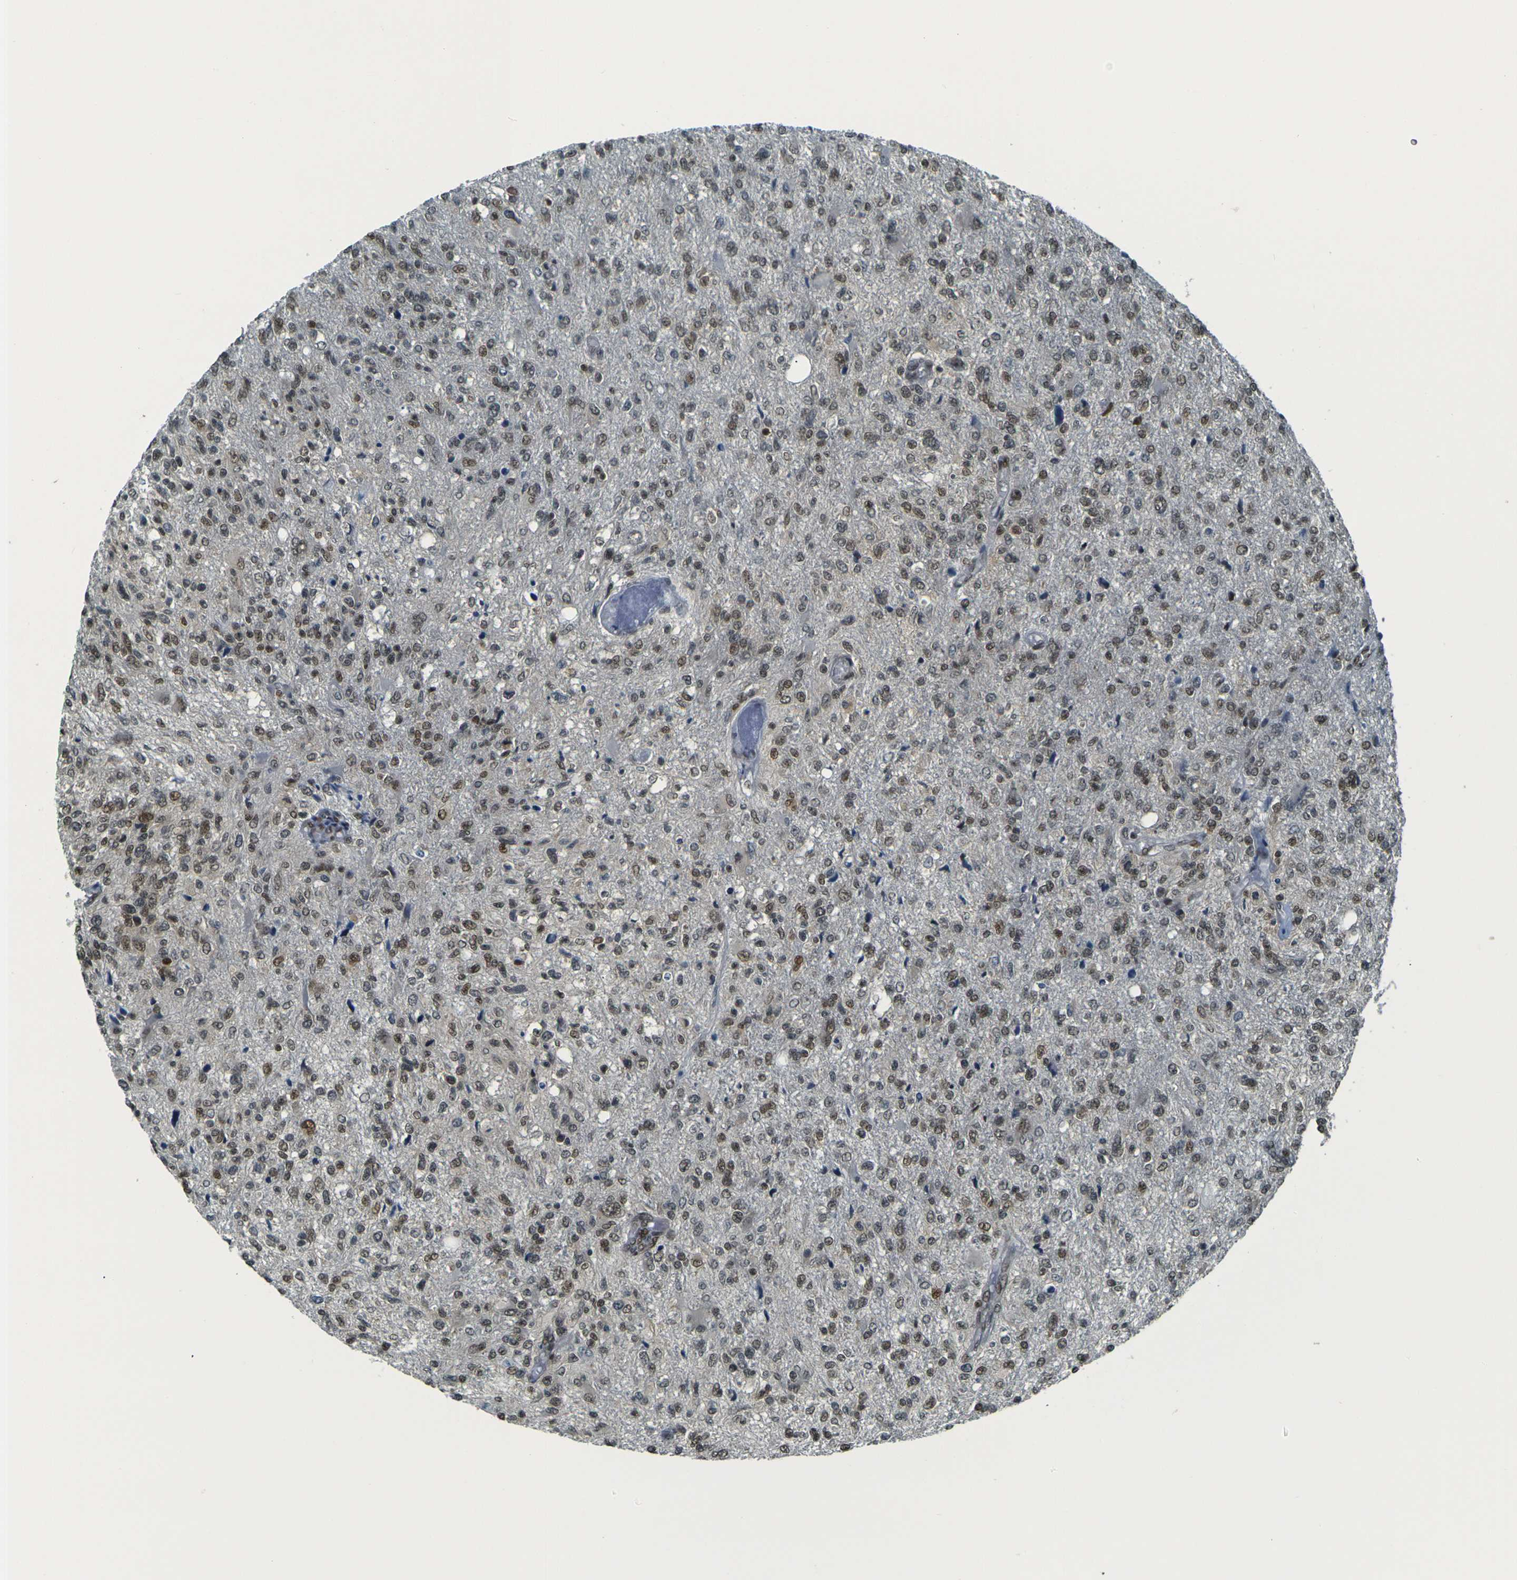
{"staining": {"intensity": "moderate", "quantity": ">75%", "location": "nuclear"}, "tissue": "glioma", "cell_type": "Tumor cells", "image_type": "cancer", "snomed": [{"axis": "morphology", "description": "Glioma, malignant, High grade"}, {"axis": "topography", "description": "Cerebral cortex"}], "caption": "IHC micrograph of human malignant high-grade glioma stained for a protein (brown), which shows medium levels of moderate nuclear expression in about >75% of tumor cells.", "gene": "NHEJ1", "patient": {"sex": "male", "age": 76}}